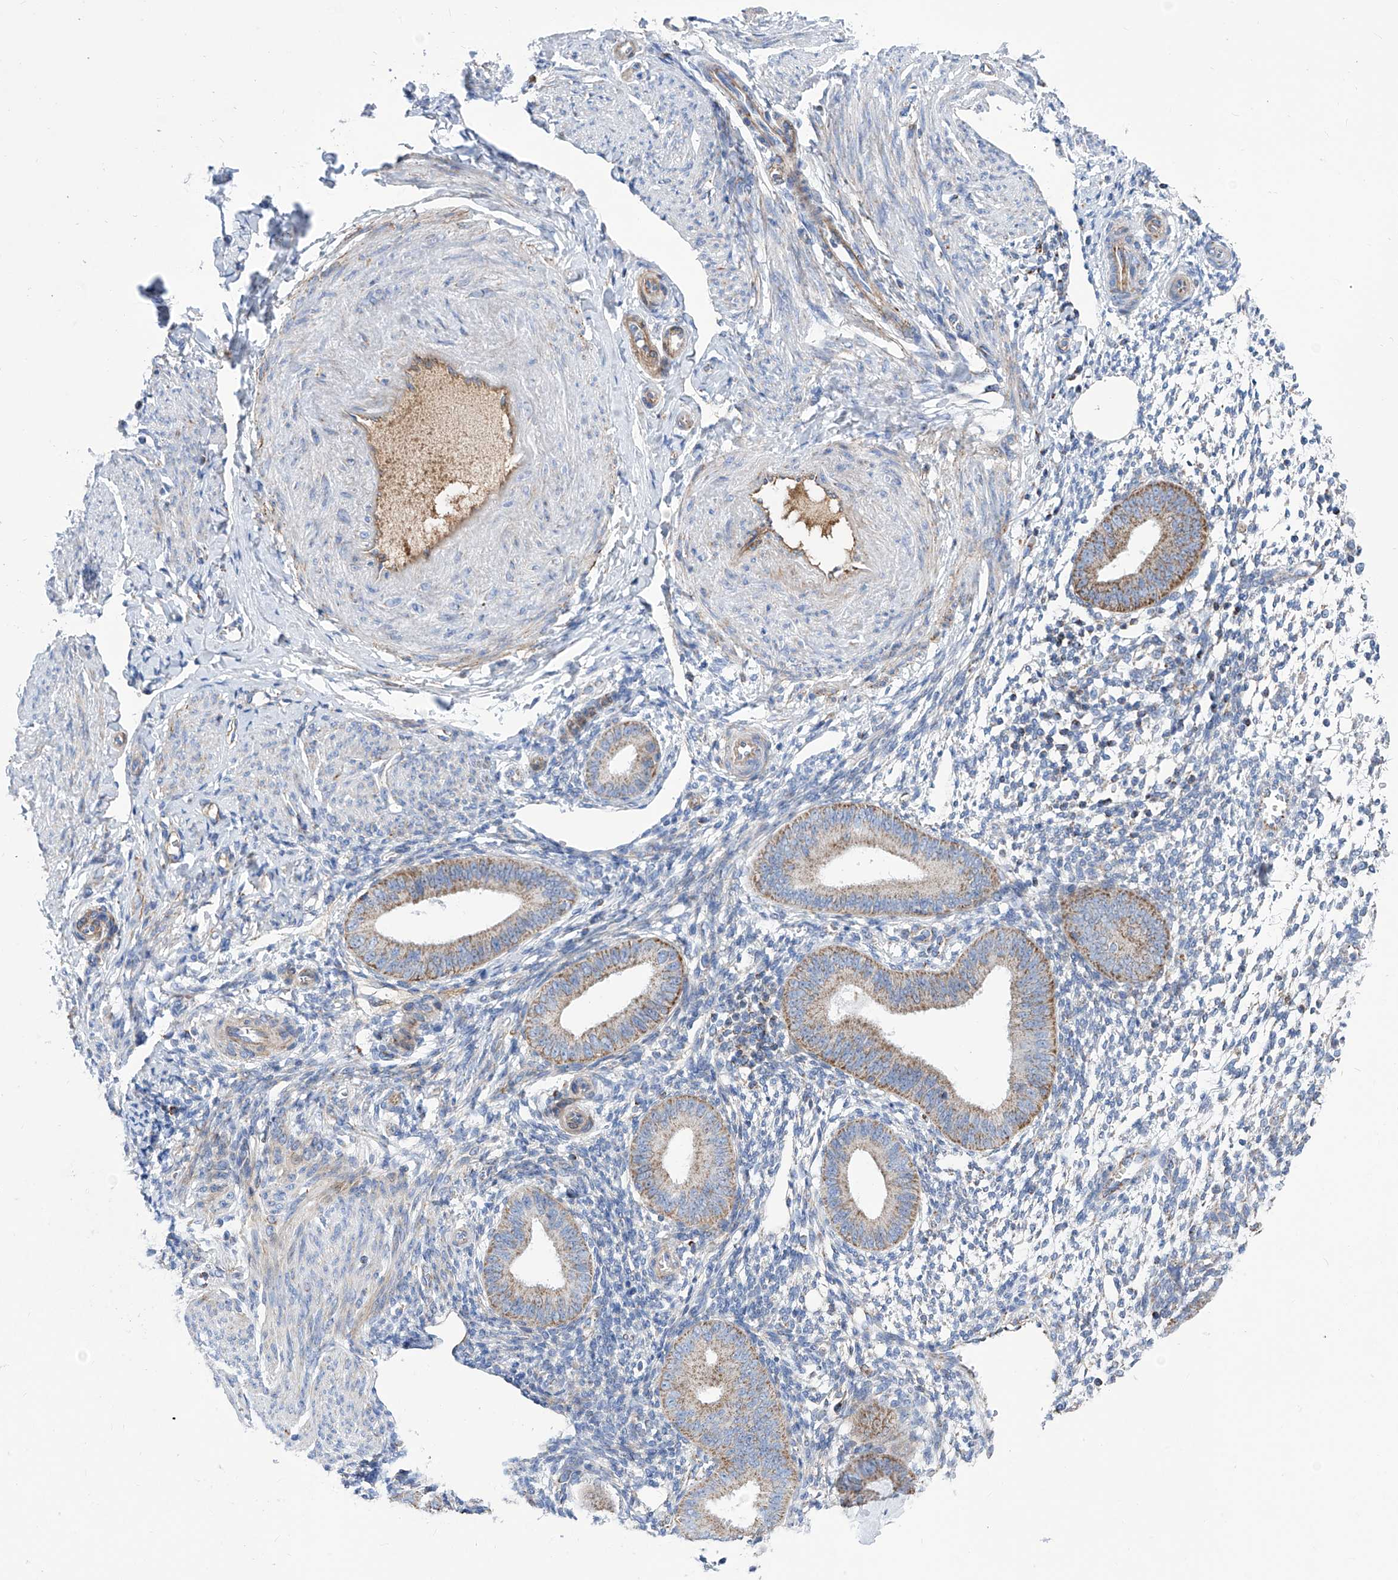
{"staining": {"intensity": "negative", "quantity": "none", "location": "none"}, "tissue": "endometrium", "cell_type": "Cells in endometrial stroma", "image_type": "normal", "snomed": [{"axis": "morphology", "description": "Normal tissue, NOS"}, {"axis": "topography", "description": "Uterus"}, {"axis": "topography", "description": "Endometrium"}], "caption": "DAB immunohistochemical staining of normal endometrium reveals no significant staining in cells in endometrial stroma.", "gene": "SRBD1", "patient": {"sex": "female", "age": 48}}